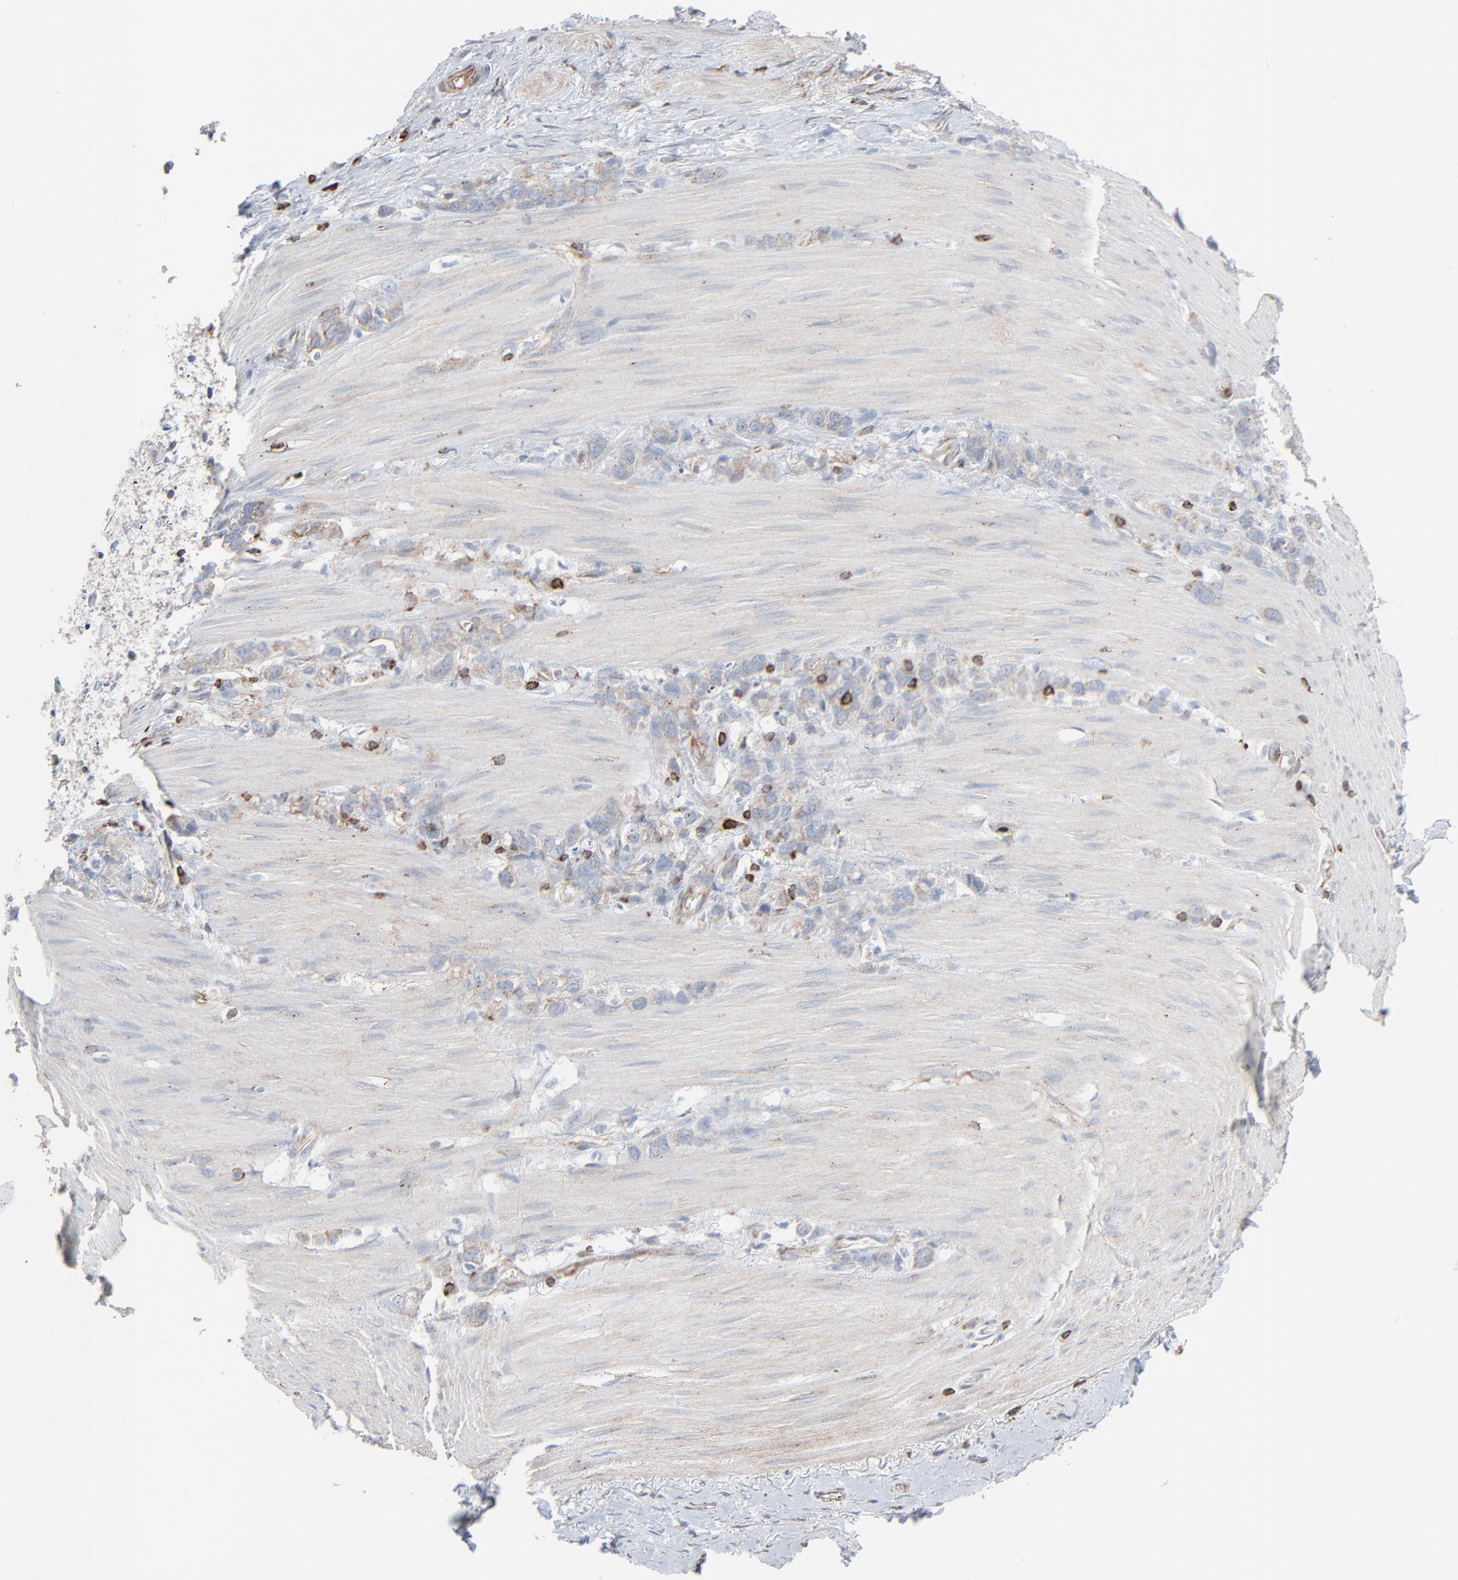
{"staining": {"intensity": "weak", "quantity": ">75%", "location": "cytoplasmic/membranous"}, "tissue": "stomach cancer", "cell_type": "Tumor cells", "image_type": "cancer", "snomed": [{"axis": "morphology", "description": "Normal tissue, NOS"}, {"axis": "morphology", "description": "Adenocarcinoma, NOS"}, {"axis": "morphology", "description": "Adenocarcinoma, High grade"}, {"axis": "topography", "description": "Stomach, upper"}, {"axis": "topography", "description": "Stomach"}], "caption": "Immunohistochemical staining of adenocarcinoma (stomach) exhibits low levels of weak cytoplasmic/membranous positivity in about >75% of tumor cells.", "gene": "OPTN", "patient": {"sex": "female", "age": 65}}